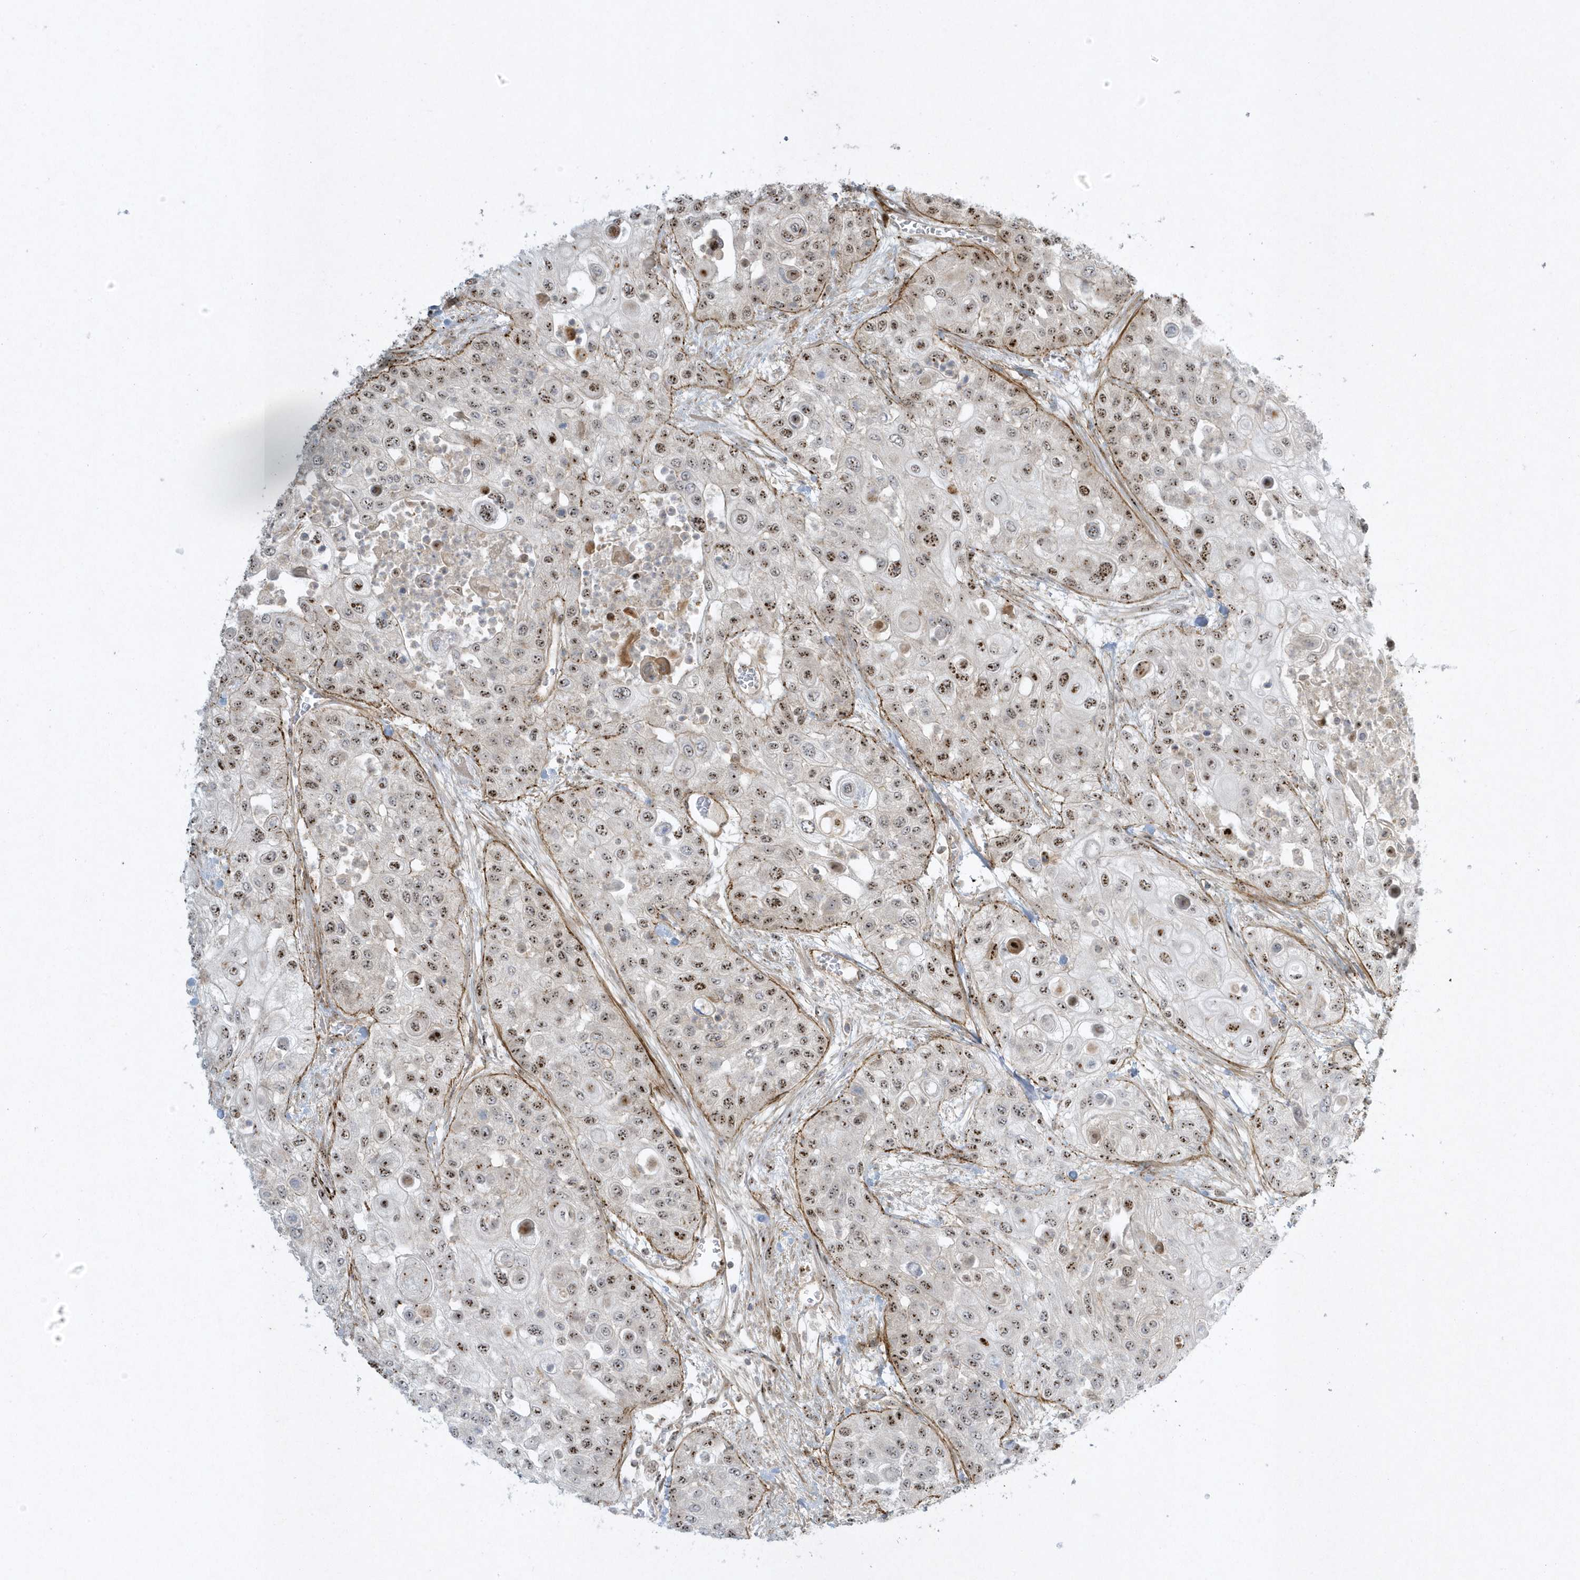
{"staining": {"intensity": "moderate", "quantity": "25%-75%", "location": "nuclear"}, "tissue": "urothelial cancer", "cell_type": "Tumor cells", "image_type": "cancer", "snomed": [{"axis": "morphology", "description": "Urothelial carcinoma, High grade"}, {"axis": "topography", "description": "Urinary bladder"}], "caption": "A brown stain highlights moderate nuclear positivity of a protein in human urothelial cancer tumor cells.", "gene": "MASP2", "patient": {"sex": "female", "age": 79}}